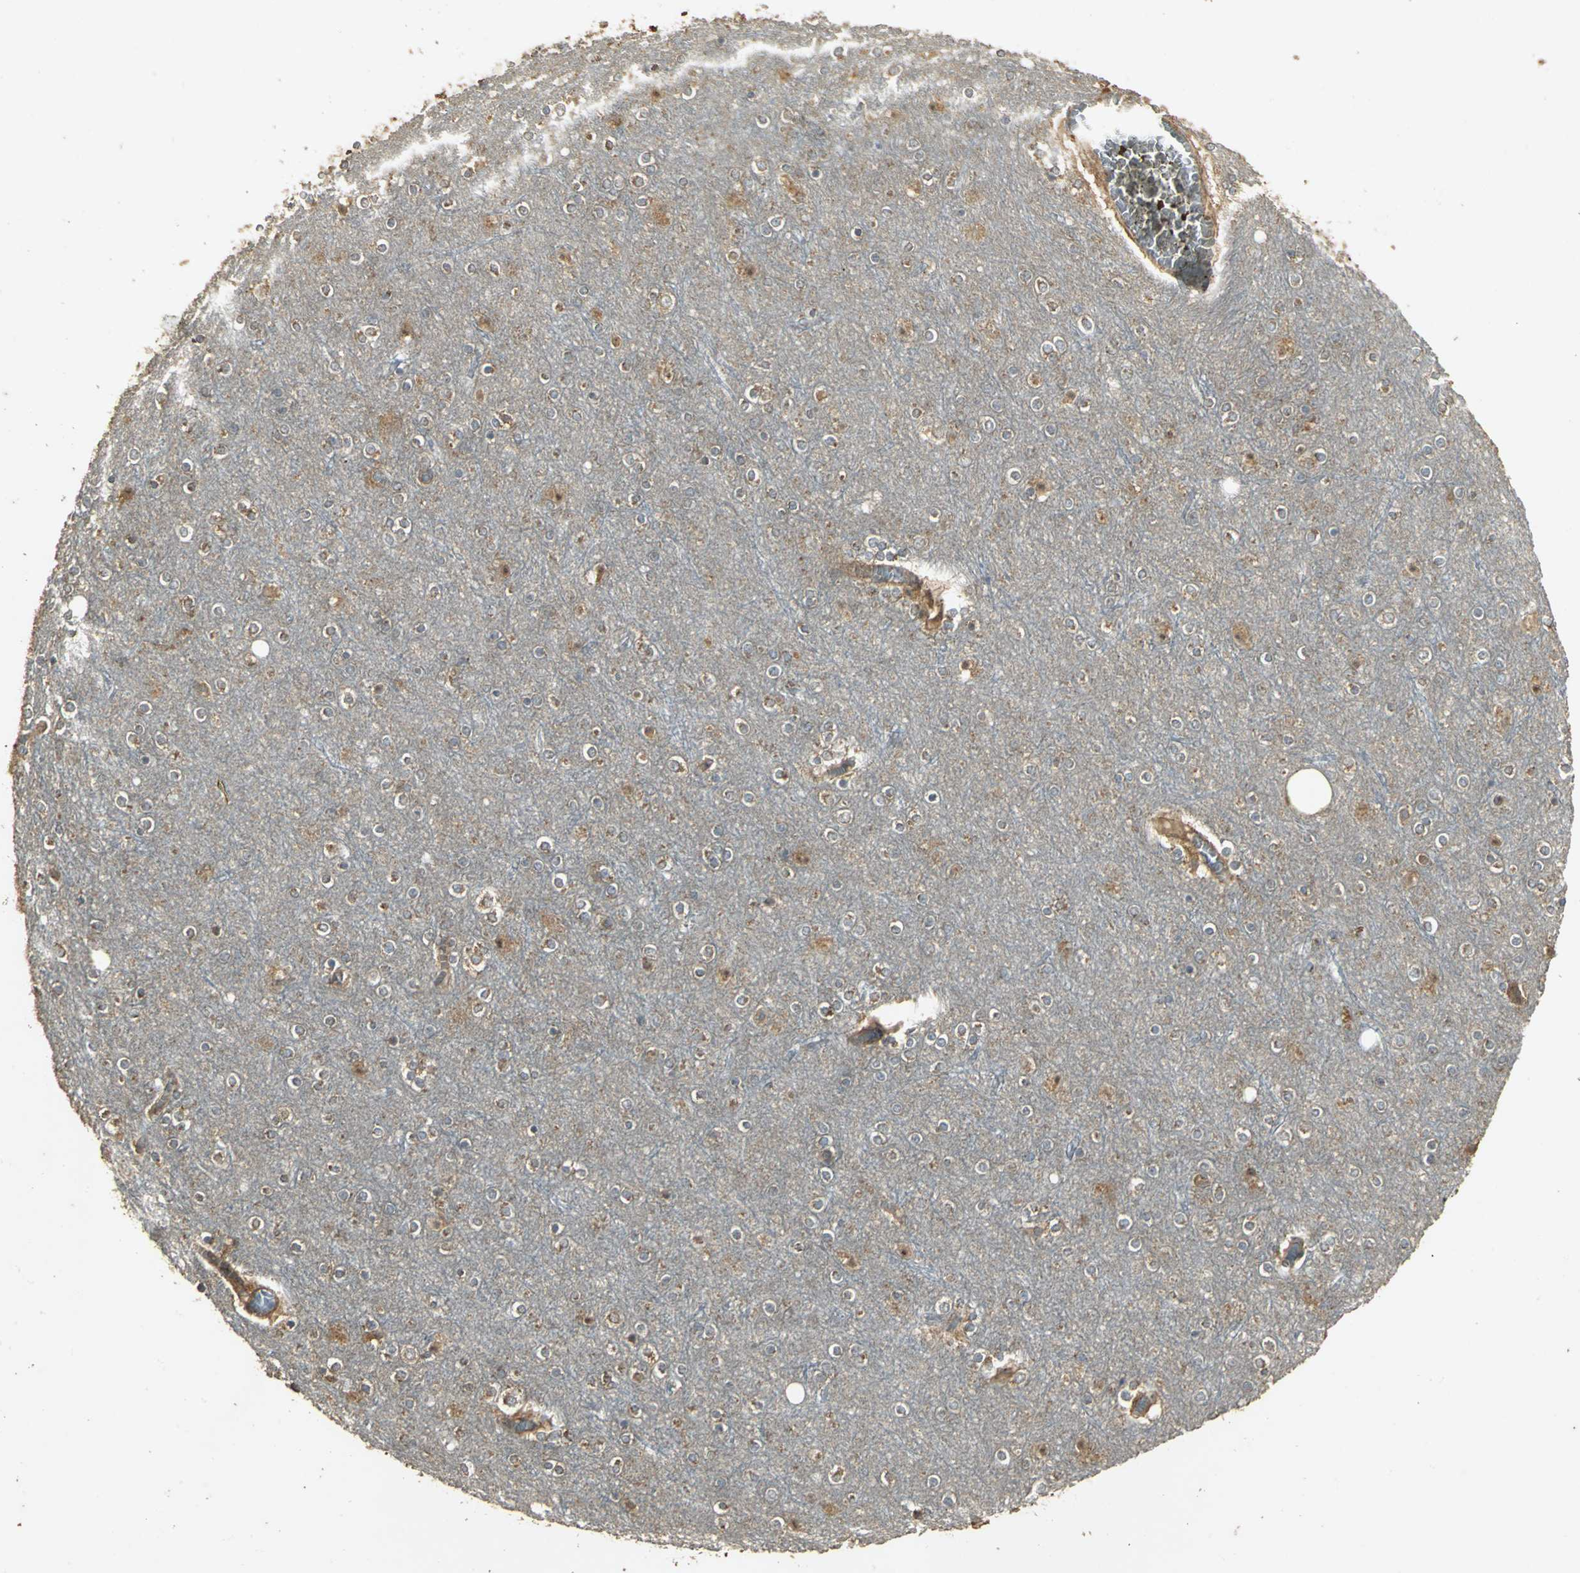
{"staining": {"intensity": "moderate", "quantity": "25%-75%", "location": "cytoplasmic/membranous"}, "tissue": "cerebral cortex", "cell_type": "Endothelial cells", "image_type": "normal", "snomed": [{"axis": "morphology", "description": "Normal tissue, NOS"}, {"axis": "topography", "description": "Cerebral cortex"}], "caption": "DAB (3,3'-diaminobenzidine) immunohistochemical staining of unremarkable cerebral cortex shows moderate cytoplasmic/membranous protein expression in approximately 25%-75% of endothelial cells. Nuclei are stained in blue.", "gene": "KANK1", "patient": {"sex": "female", "age": 54}}